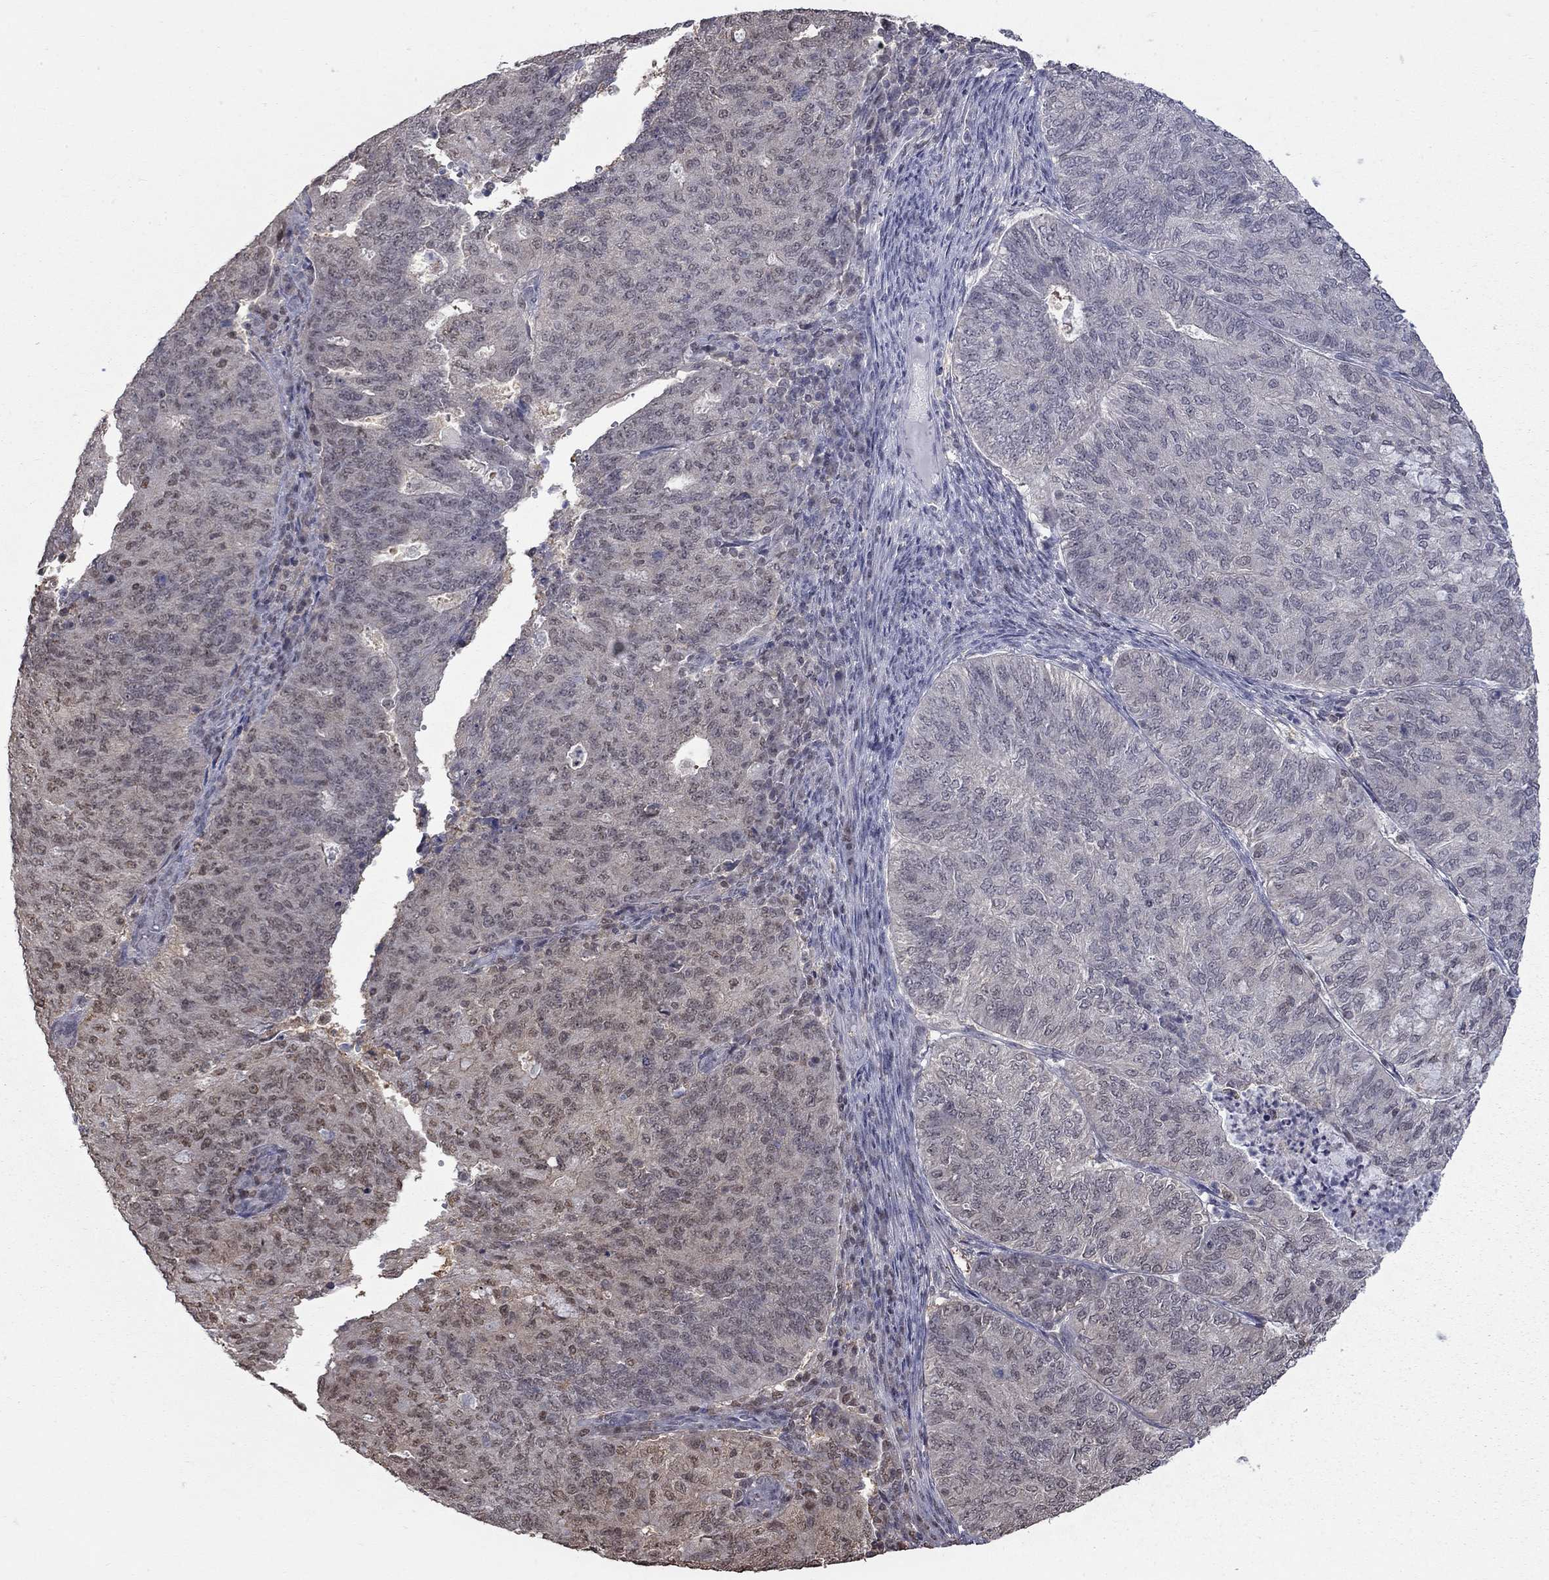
{"staining": {"intensity": "negative", "quantity": "none", "location": "none"}, "tissue": "endometrial cancer", "cell_type": "Tumor cells", "image_type": "cancer", "snomed": [{"axis": "morphology", "description": "Adenocarcinoma, NOS"}, {"axis": "topography", "description": "Endometrium"}], "caption": "Histopathology image shows no protein expression in tumor cells of adenocarcinoma (endometrial) tissue. (Immunohistochemistry (ihc), brightfield microscopy, high magnification).", "gene": "RFWD3", "patient": {"sex": "female", "age": 82}}